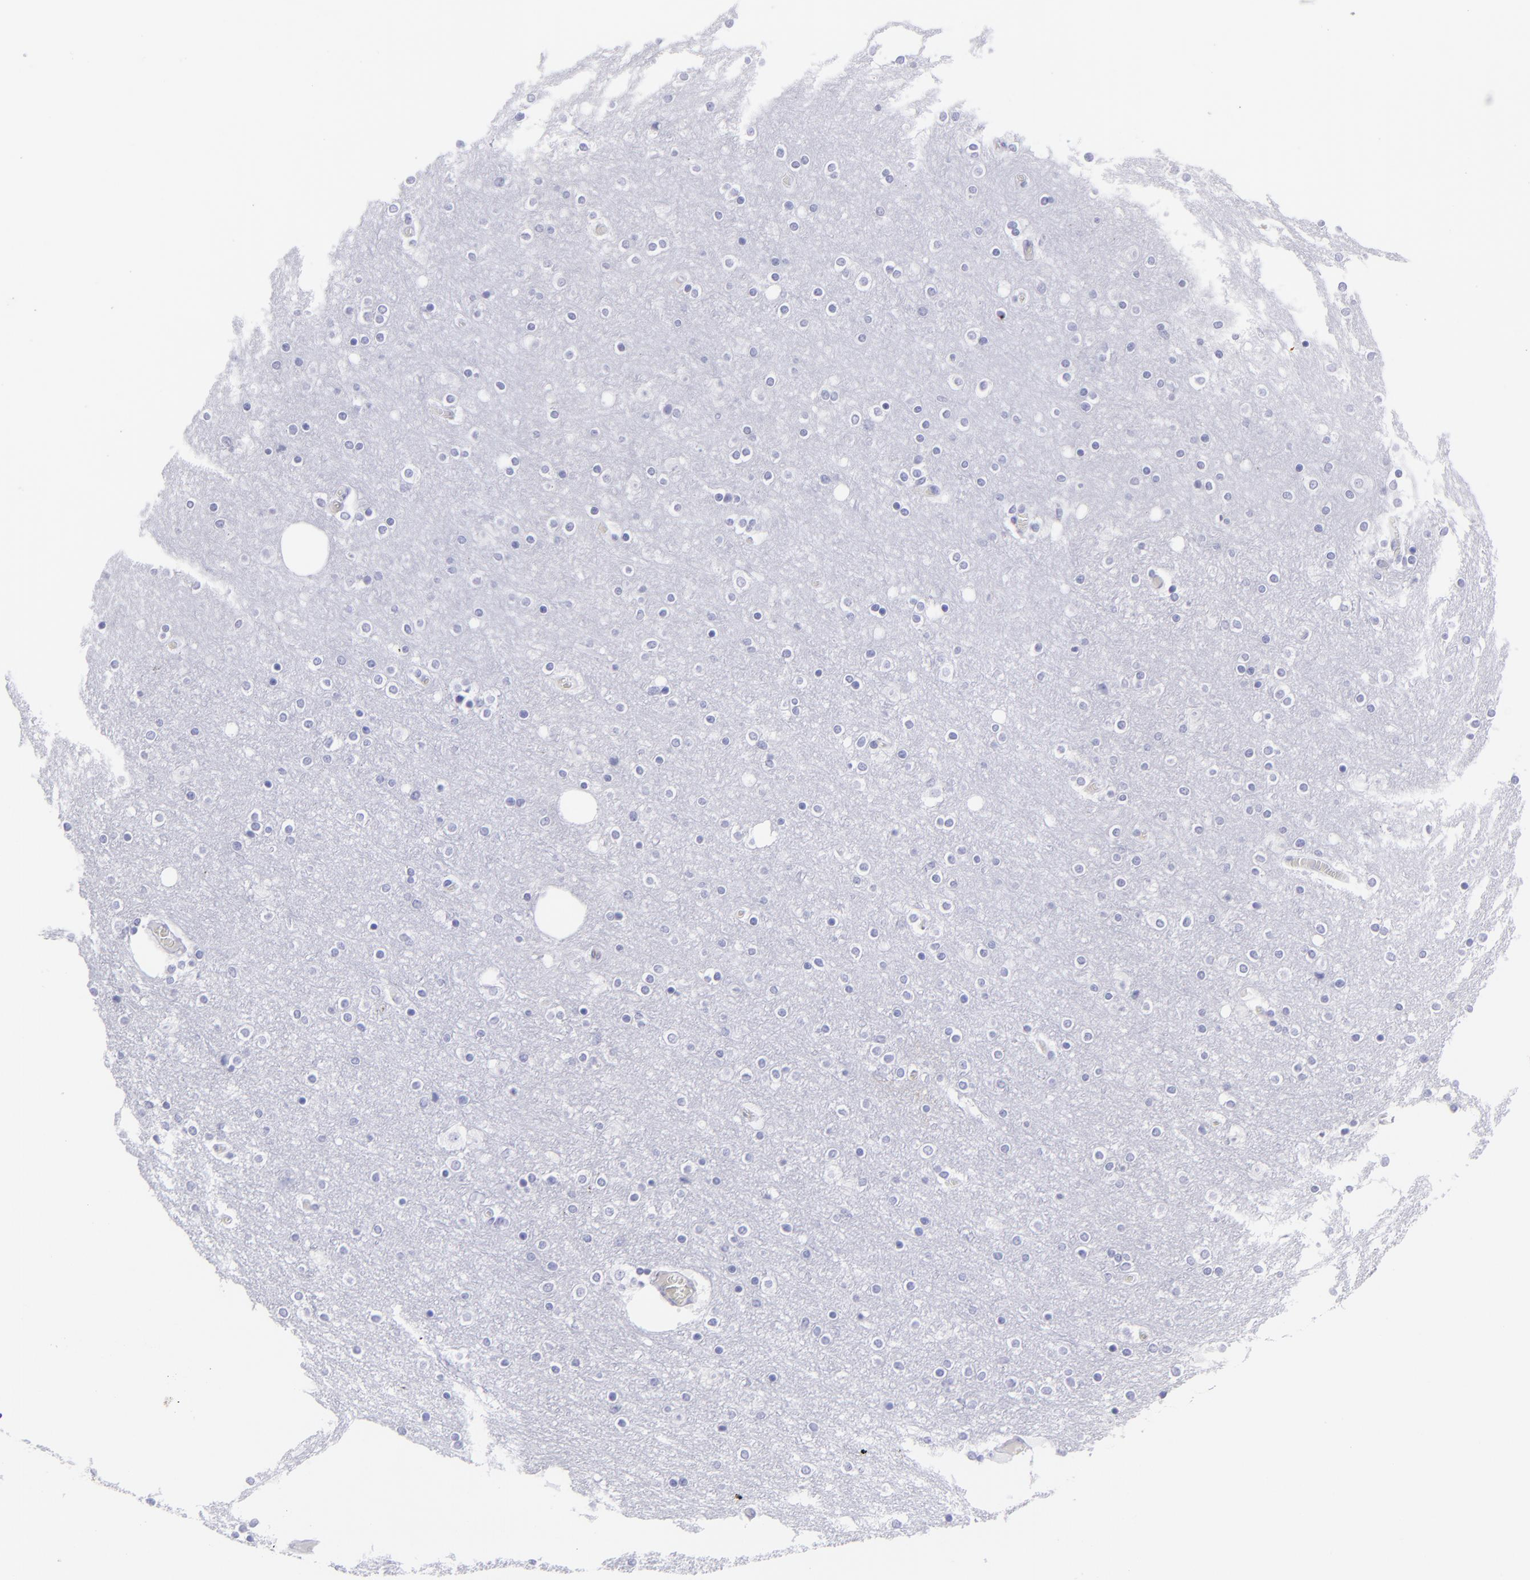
{"staining": {"intensity": "negative", "quantity": "none", "location": "none"}, "tissue": "cerebral cortex", "cell_type": "Endothelial cells", "image_type": "normal", "snomed": [{"axis": "morphology", "description": "Normal tissue, NOS"}, {"axis": "topography", "description": "Cerebral cortex"}], "caption": "DAB (3,3'-diaminobenzidine) immunohistochemical staining of normal cerebral cortex shows no significant staining in endothelial cells. (DAB immunohistochemistry, high magnification).", "gene": "SLC1A2", "patient": {"sex": "female", "age": 54}}